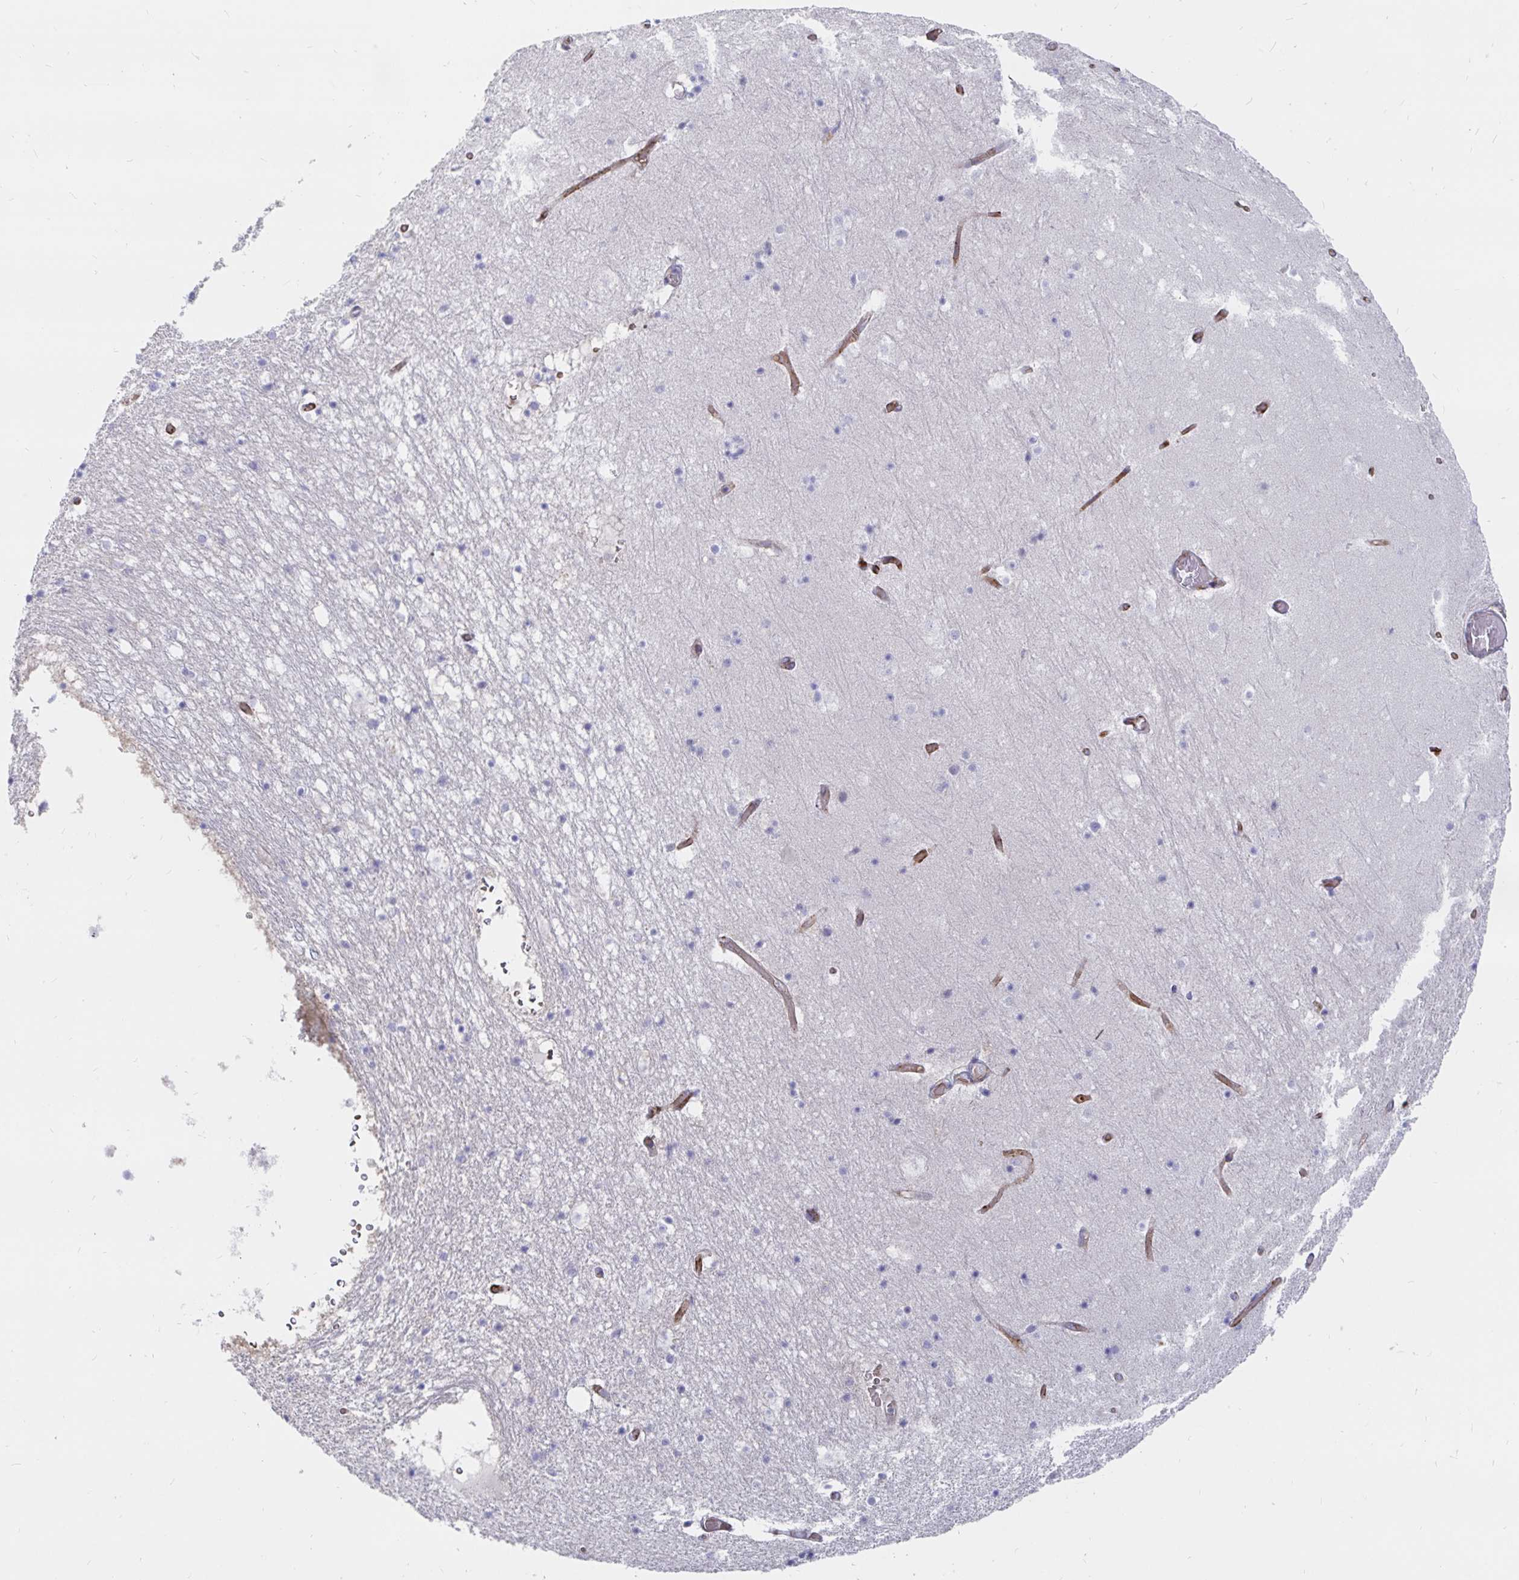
{"staining": {"intensity": "negative", "quantity": "none", "location": "none"}, "tissue": "hippocampus", "cell_type": "Glial cells", "image_type": "normal", "snomed": [{"axis": "morphology", "description": "Normal tissue, NOS"}, {"axis": "topography", "description": "Hippocampus"}], "caption": "Human hippocampus stained for a protein using immunohistochemistry reveals no staining in glial cells.", "gene": "KCTD19", "patient": {"sex": "female", "age": 52}}